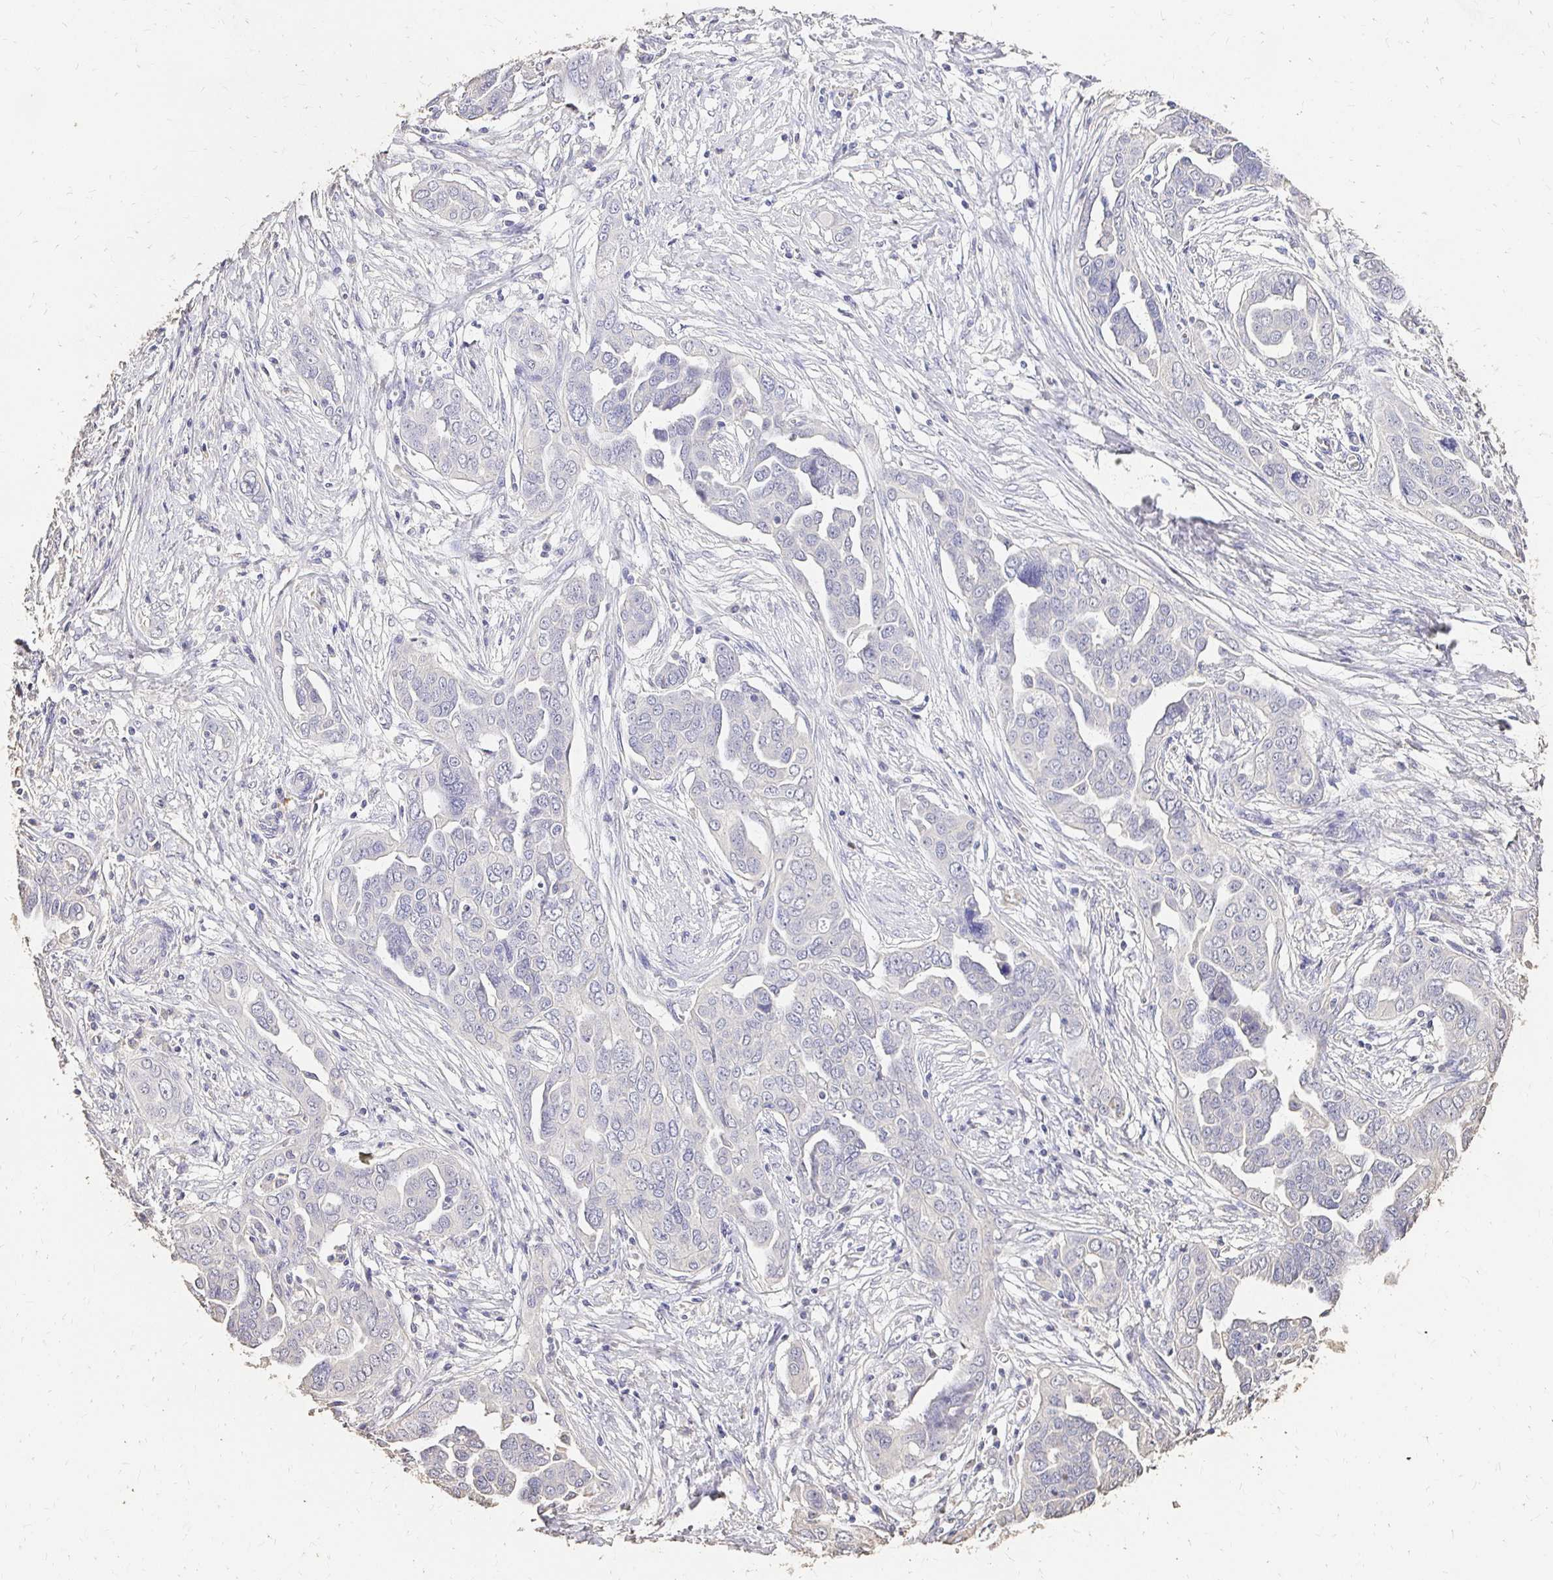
{"staining": {"intensity": "negative", "quantity": "none", "location": "none"}, "tissue": "ovarian cancer", "cell_type": "Tumor cells", "image_type": "cancer", "snomed": [{"axis": "morphology", "description": "Cystadenocarcinoma, serous, NOS"}, {"axis": "topography", "description": "Ovary"}], "caption": "DAB immunohistochemical staining of ovarian serous cystadenocarcinoma demonstrates no significant expression in tumor cells.", "gene": "UGT1A6", "patient": {"sex": "female", "age": 59}}